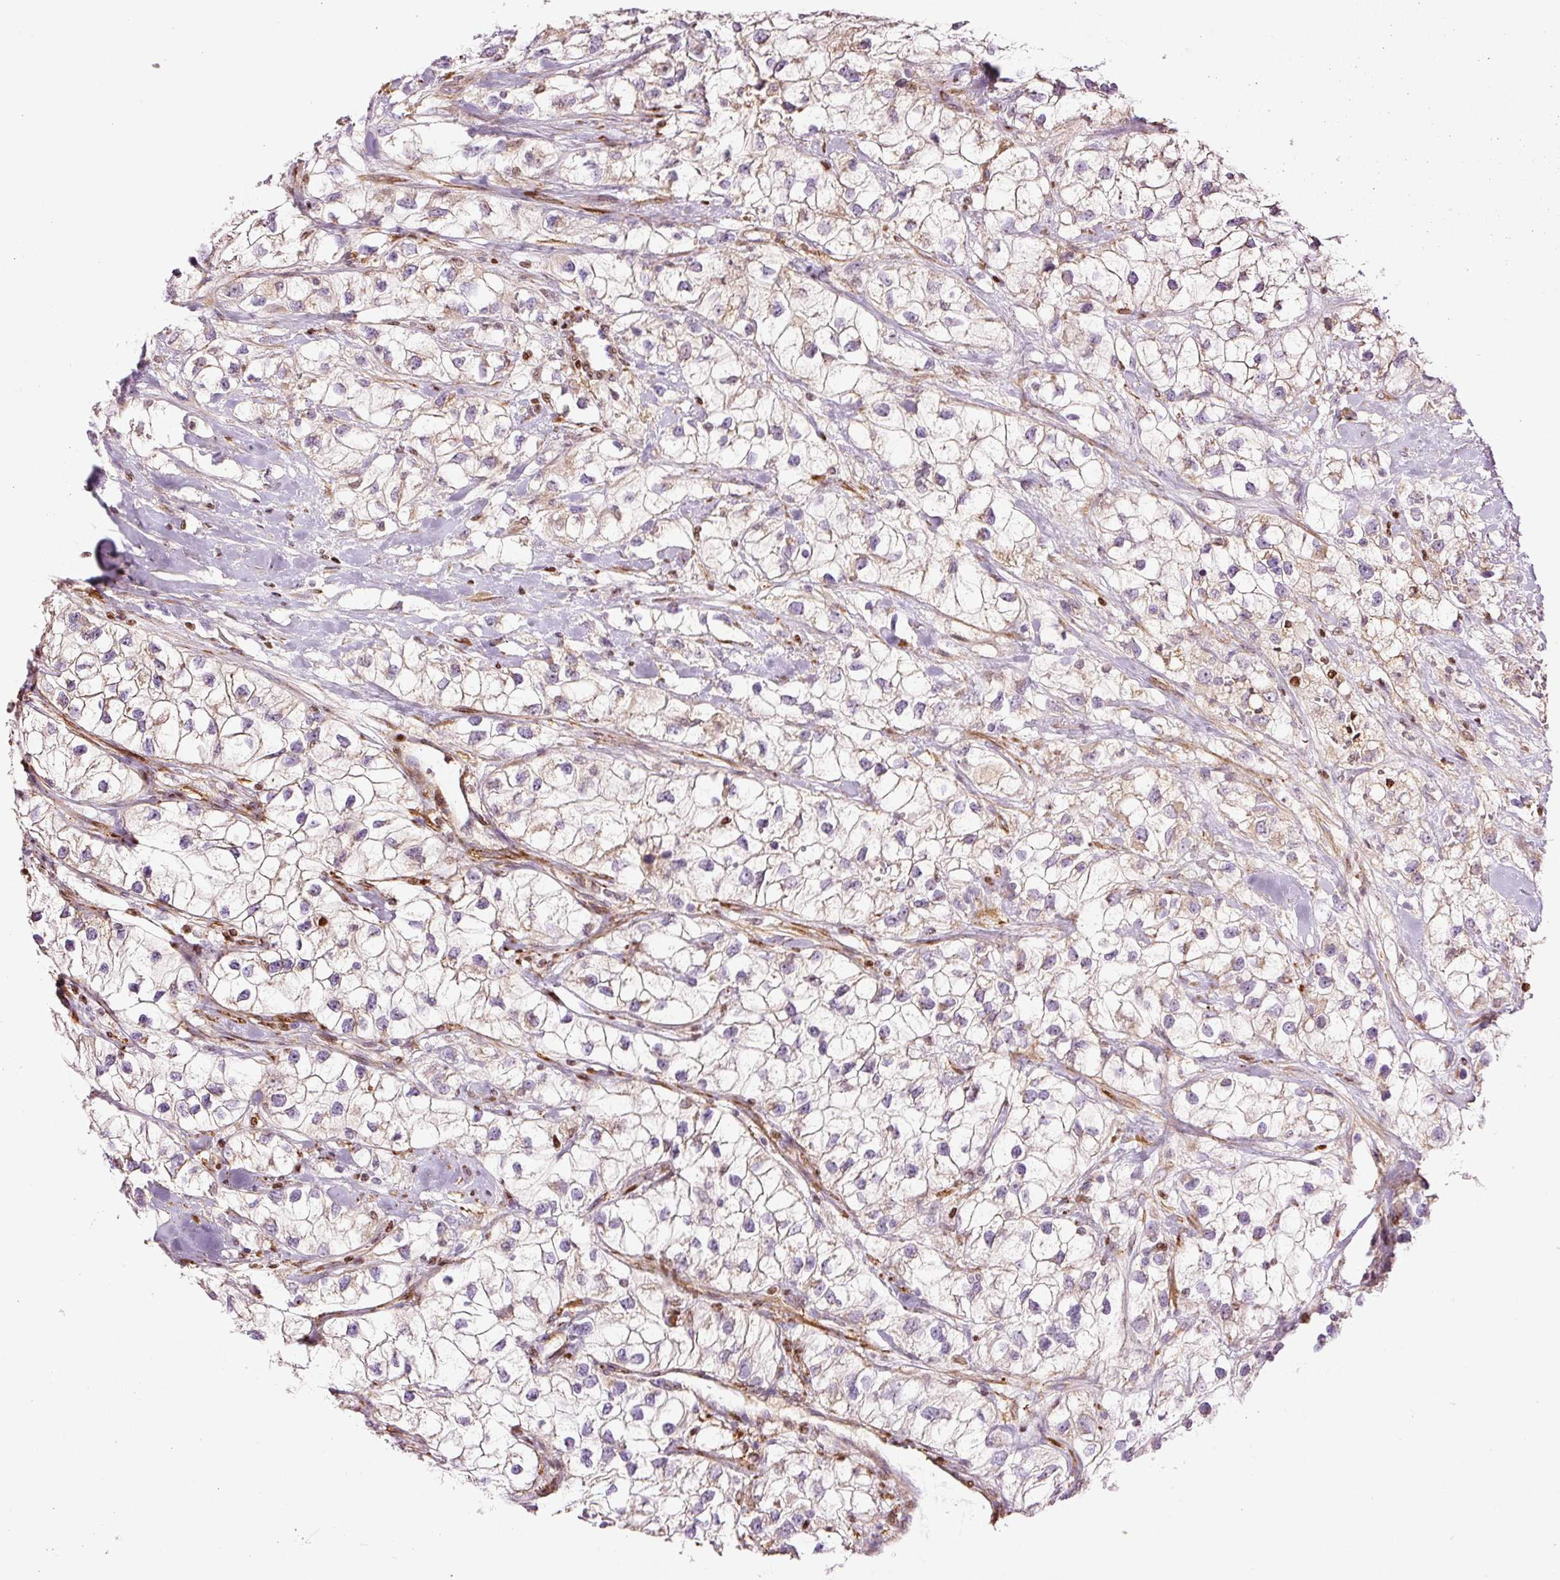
{"staining": {"intensity": "weak", "quantity": "25%-75%", "location": "cytoplasmic/membranous"}, "tissue": "renal cancer", "cell_type": "Tumor cells", "image_type": "cancer", "snomed": [{"axis": "morphology", "description": "Adenocarcinoma, NOS"}, {"axis": "topography", "description": "Kidney"}], "caption": "Protein expression analysis of human adenocarcinoma (renal) reveals weak cytoplasmic/membranous expression in about 25%-75% of tumor cells. Using DAB (3,3'-diaminobenzidine) (brown) and hematoxylin (blue) stains, captured at high magnification using brightfield microscopy.", "gene": "TMEM8B", "patient": {"sex": "male", "age": 59}}